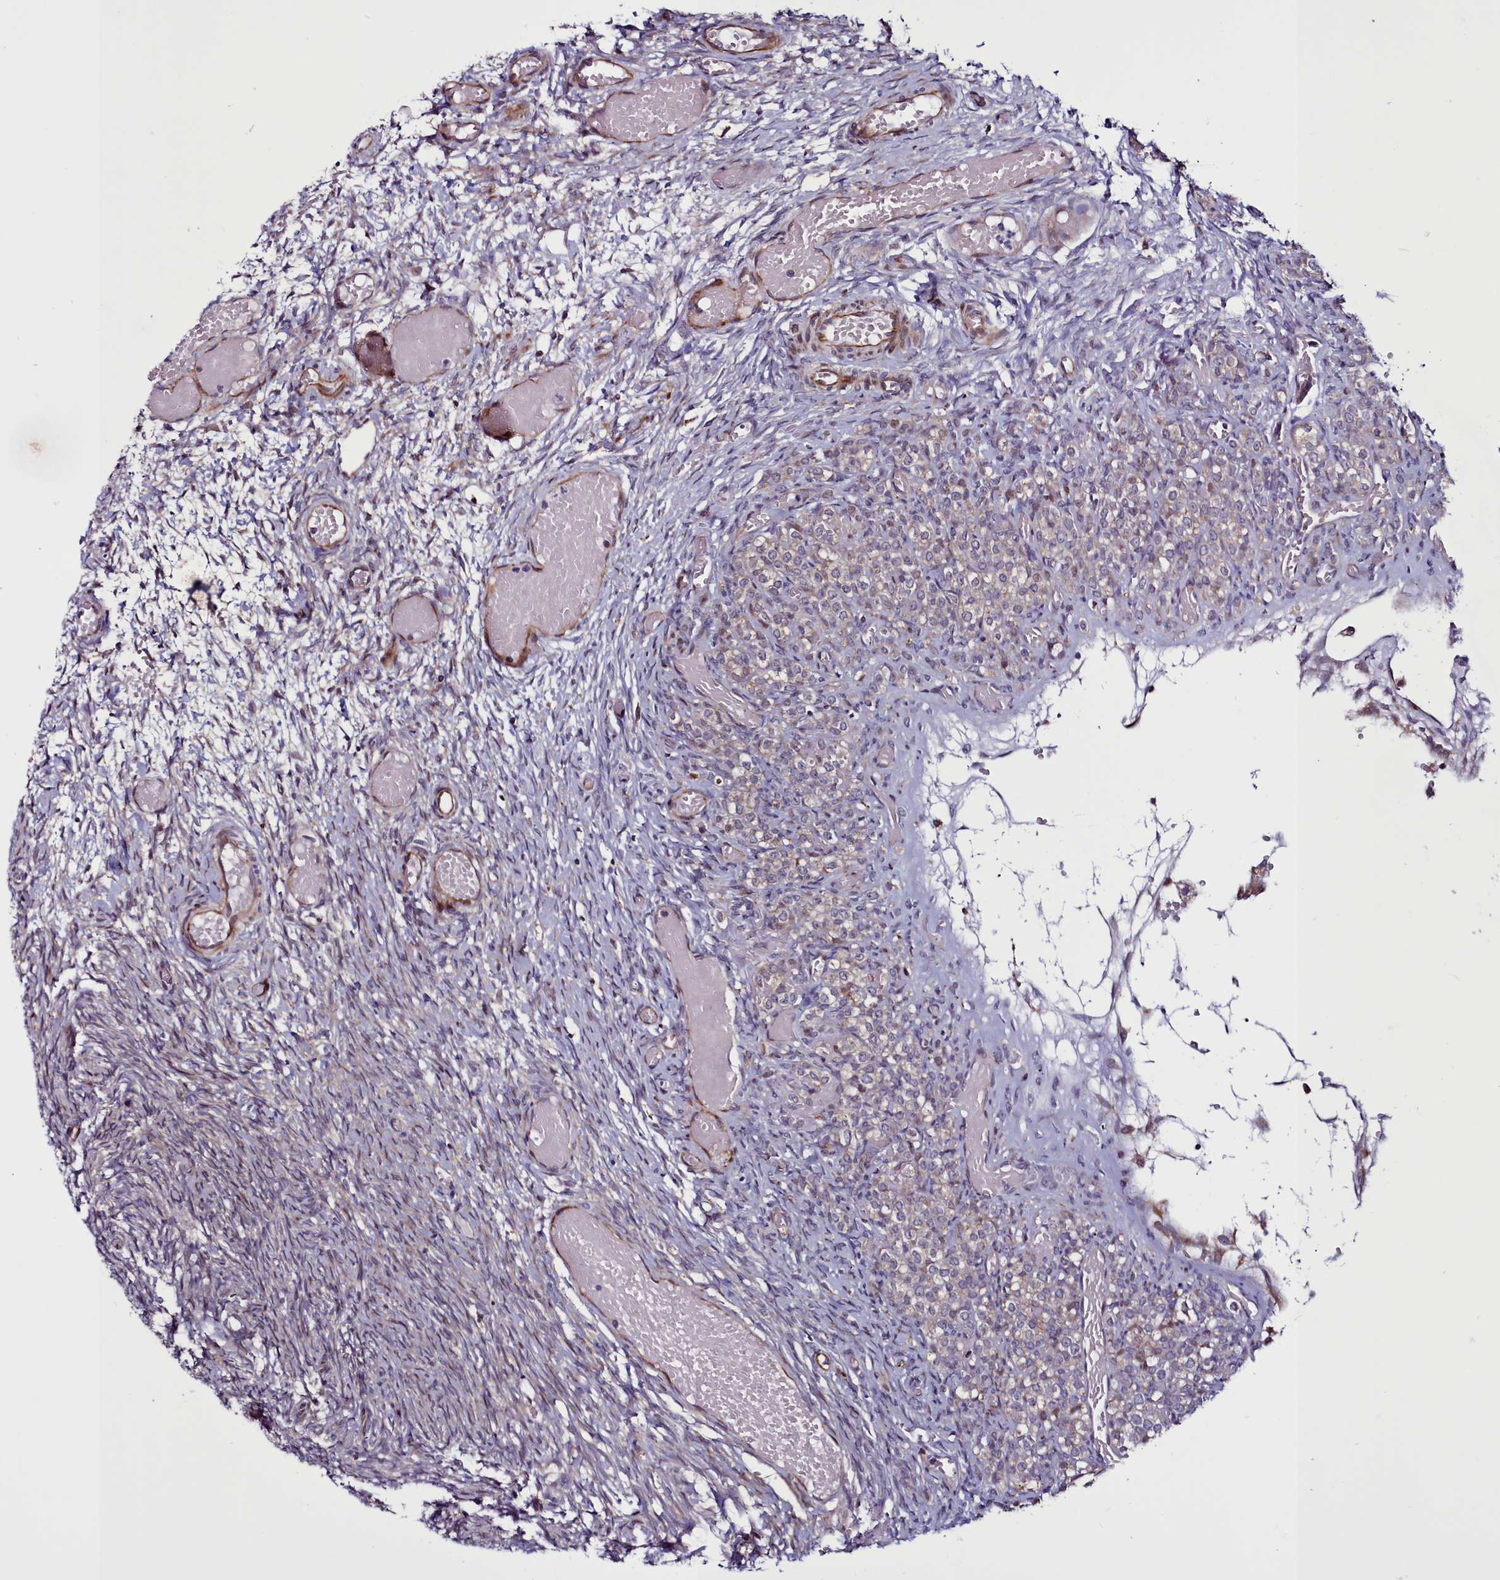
{"staining": {"intensity": "weak", "quantity": "<25%", "location": "cytoplasmic/membranous"}, "tissue": "ovary", "cell_type": "Ovarian stroma cells", "image_type": "normal", "snomed": [{"axis": "morphology", "description": "Adenocarcinoma, NOS"}, {"axis": "topography", "description": "Endometrium"}], "caption": "Image shows no protein expression in ovarian stroma cells of benign ovary. (DAB (3,3'-diaminobenzidine) IHC, high magnification).", "gene": "MCRIP1", "patient": {"sex": "female", "age": 32}}